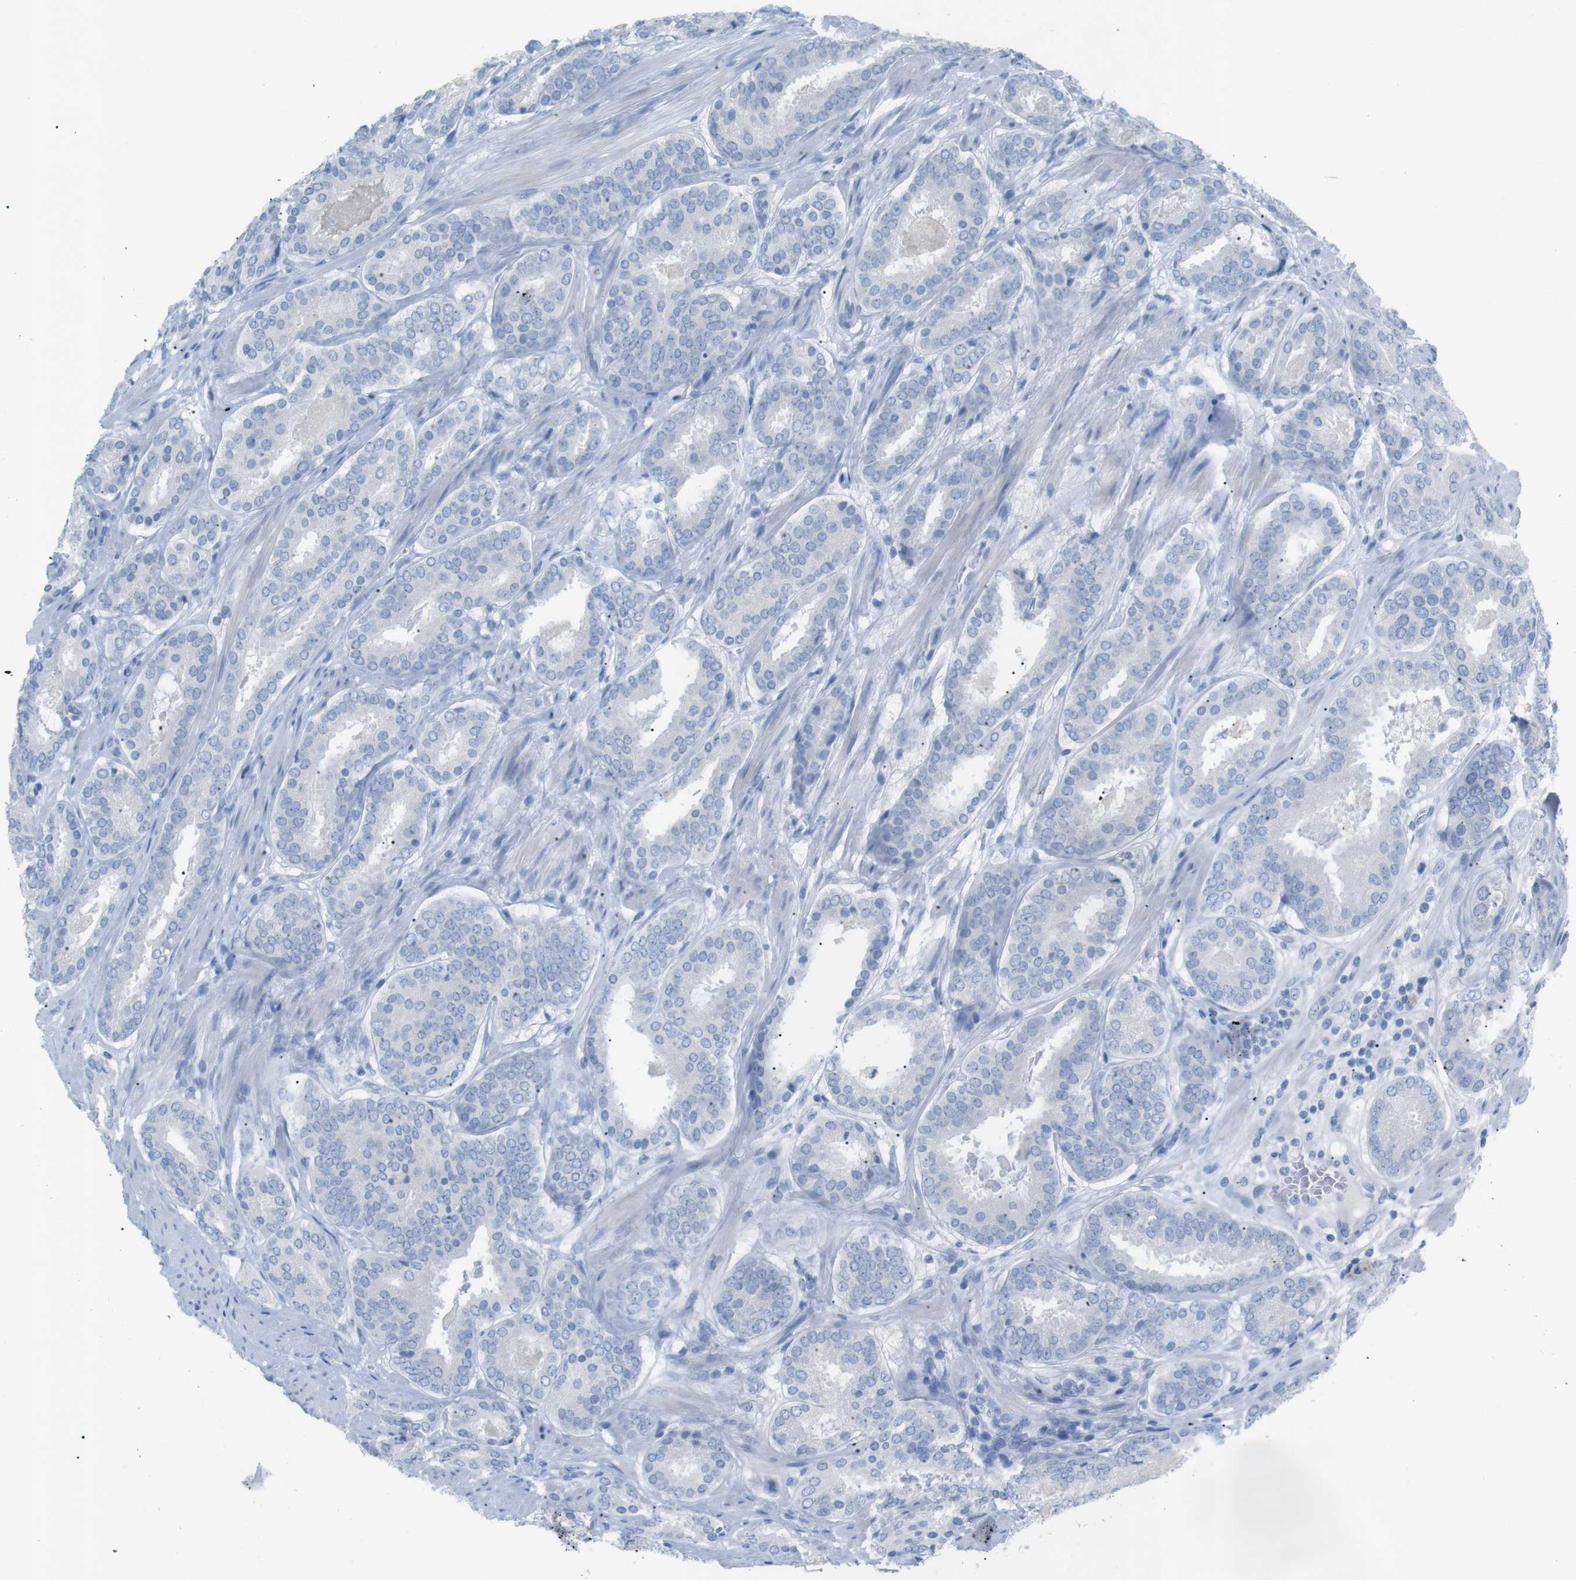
{"staining": {"intensity": "negative", "quantity": "none", "location": "none"}, "tissue": "prostate cancer", "cell_type": "Tumor cells", "image_type": "cancer", "snomed": [{"axis": "morphology", "description": "Adenocarcinoma, Low grade"}, {"axis": "topography", "description": "Prostate"}], "caption": "Prostate cancer was stained to show a protein in brown. There is no significant expression in tumor cells. (DAB immunohistochemistry (IHC) with hematoxylin counter stain).", "gene": "SALL4", "patient": {"sex": "male", "age": 69}}